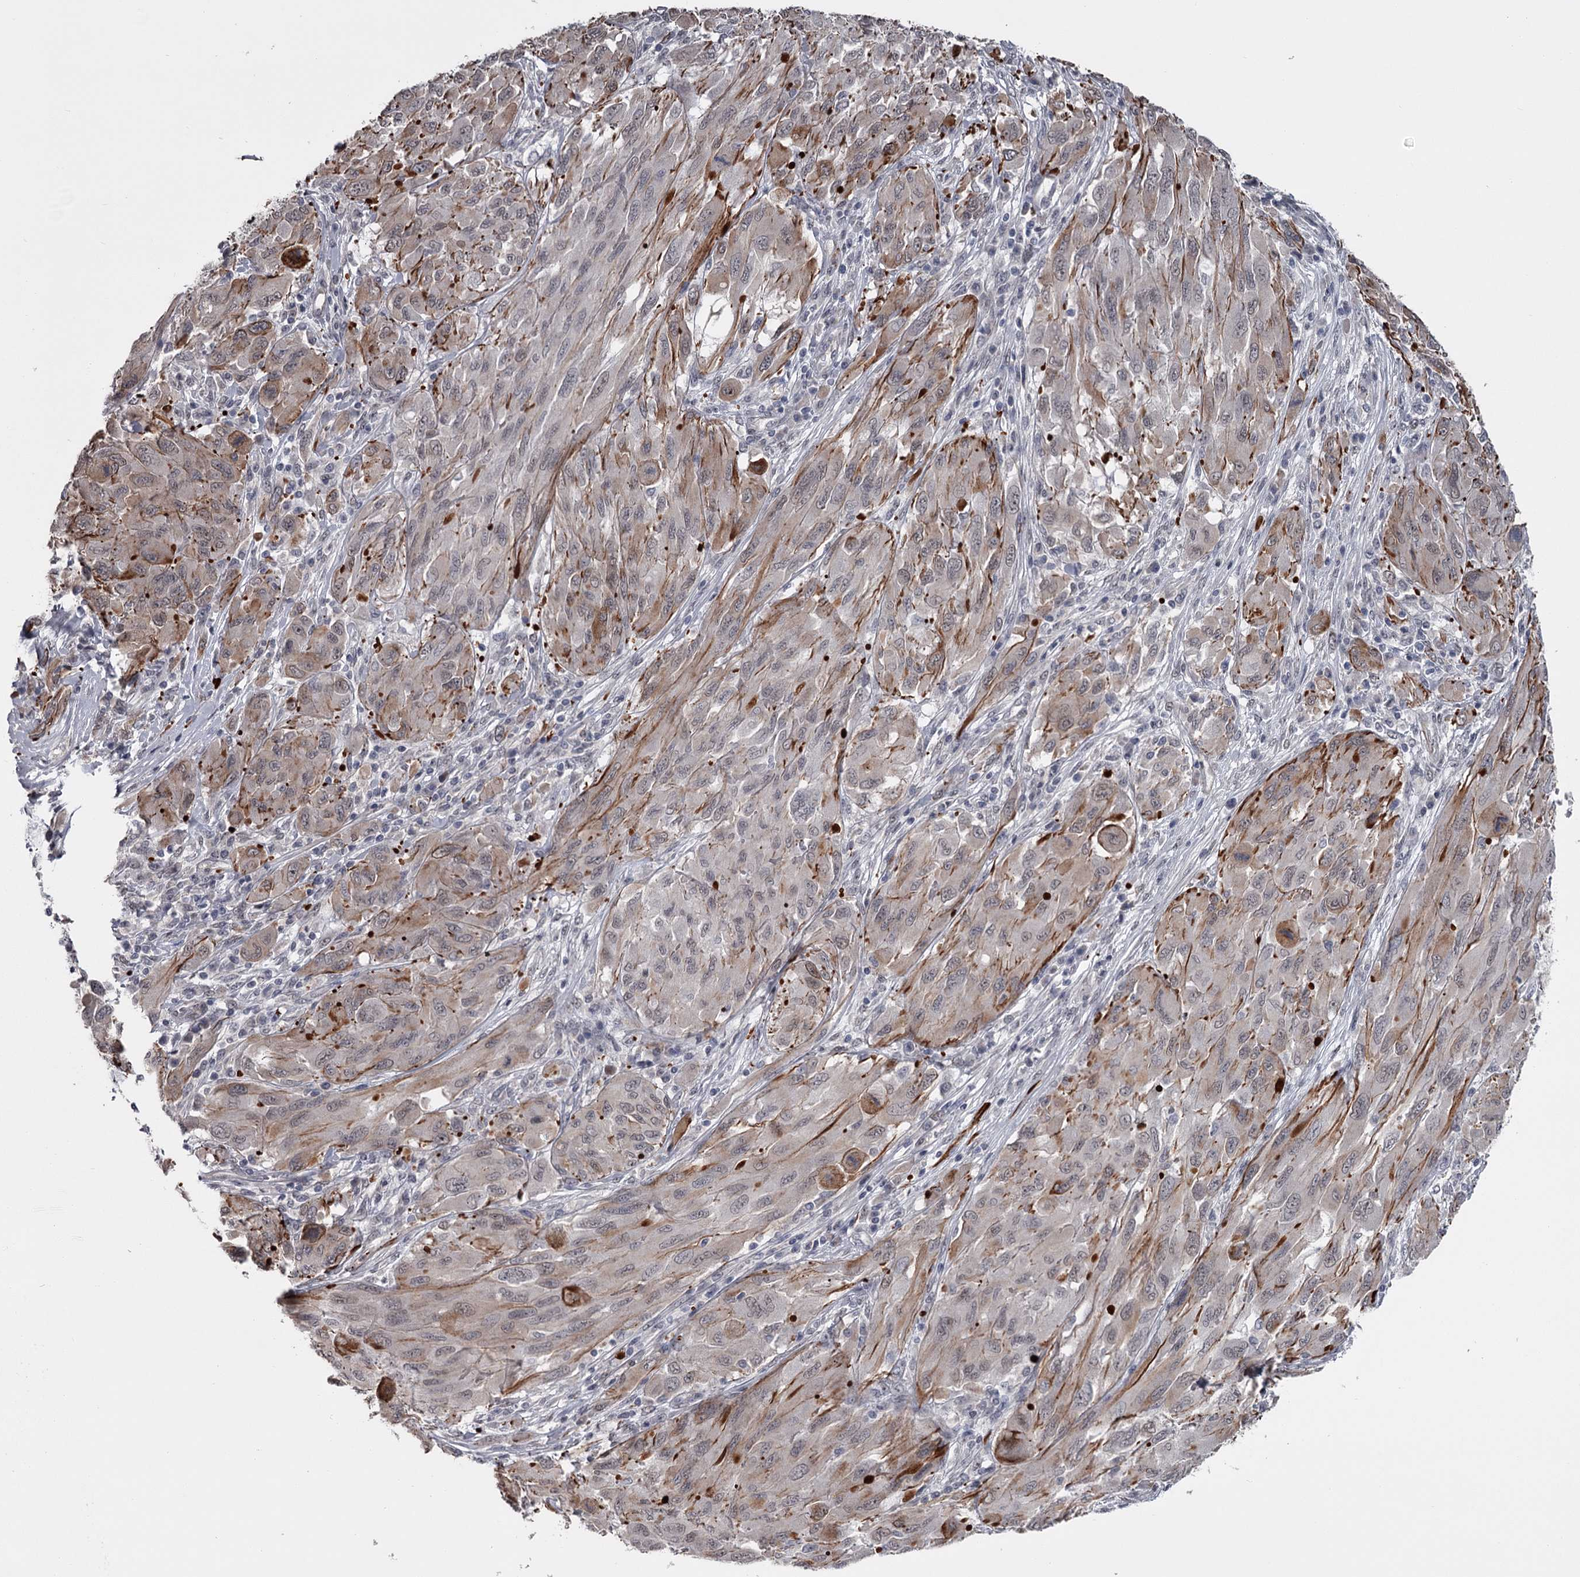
{"staining": {"intensity": "negative", "quantity": "none", "location": "none"}, "tissue": "melanoma", "cell_type": "Tumor cells", "image_type": "cancer", "snomed": [{"axis": "morphology", "description": "Malignant melanoma, NOS"}, {"axis": "topography", "description": "Skin"}], "caption": "Malignant melanoma was stained to show a protein in brown. There is no significant expression in tumor cells.", "gene": "PRPF40B", "patient": {"sex": "female", "age": 91}}